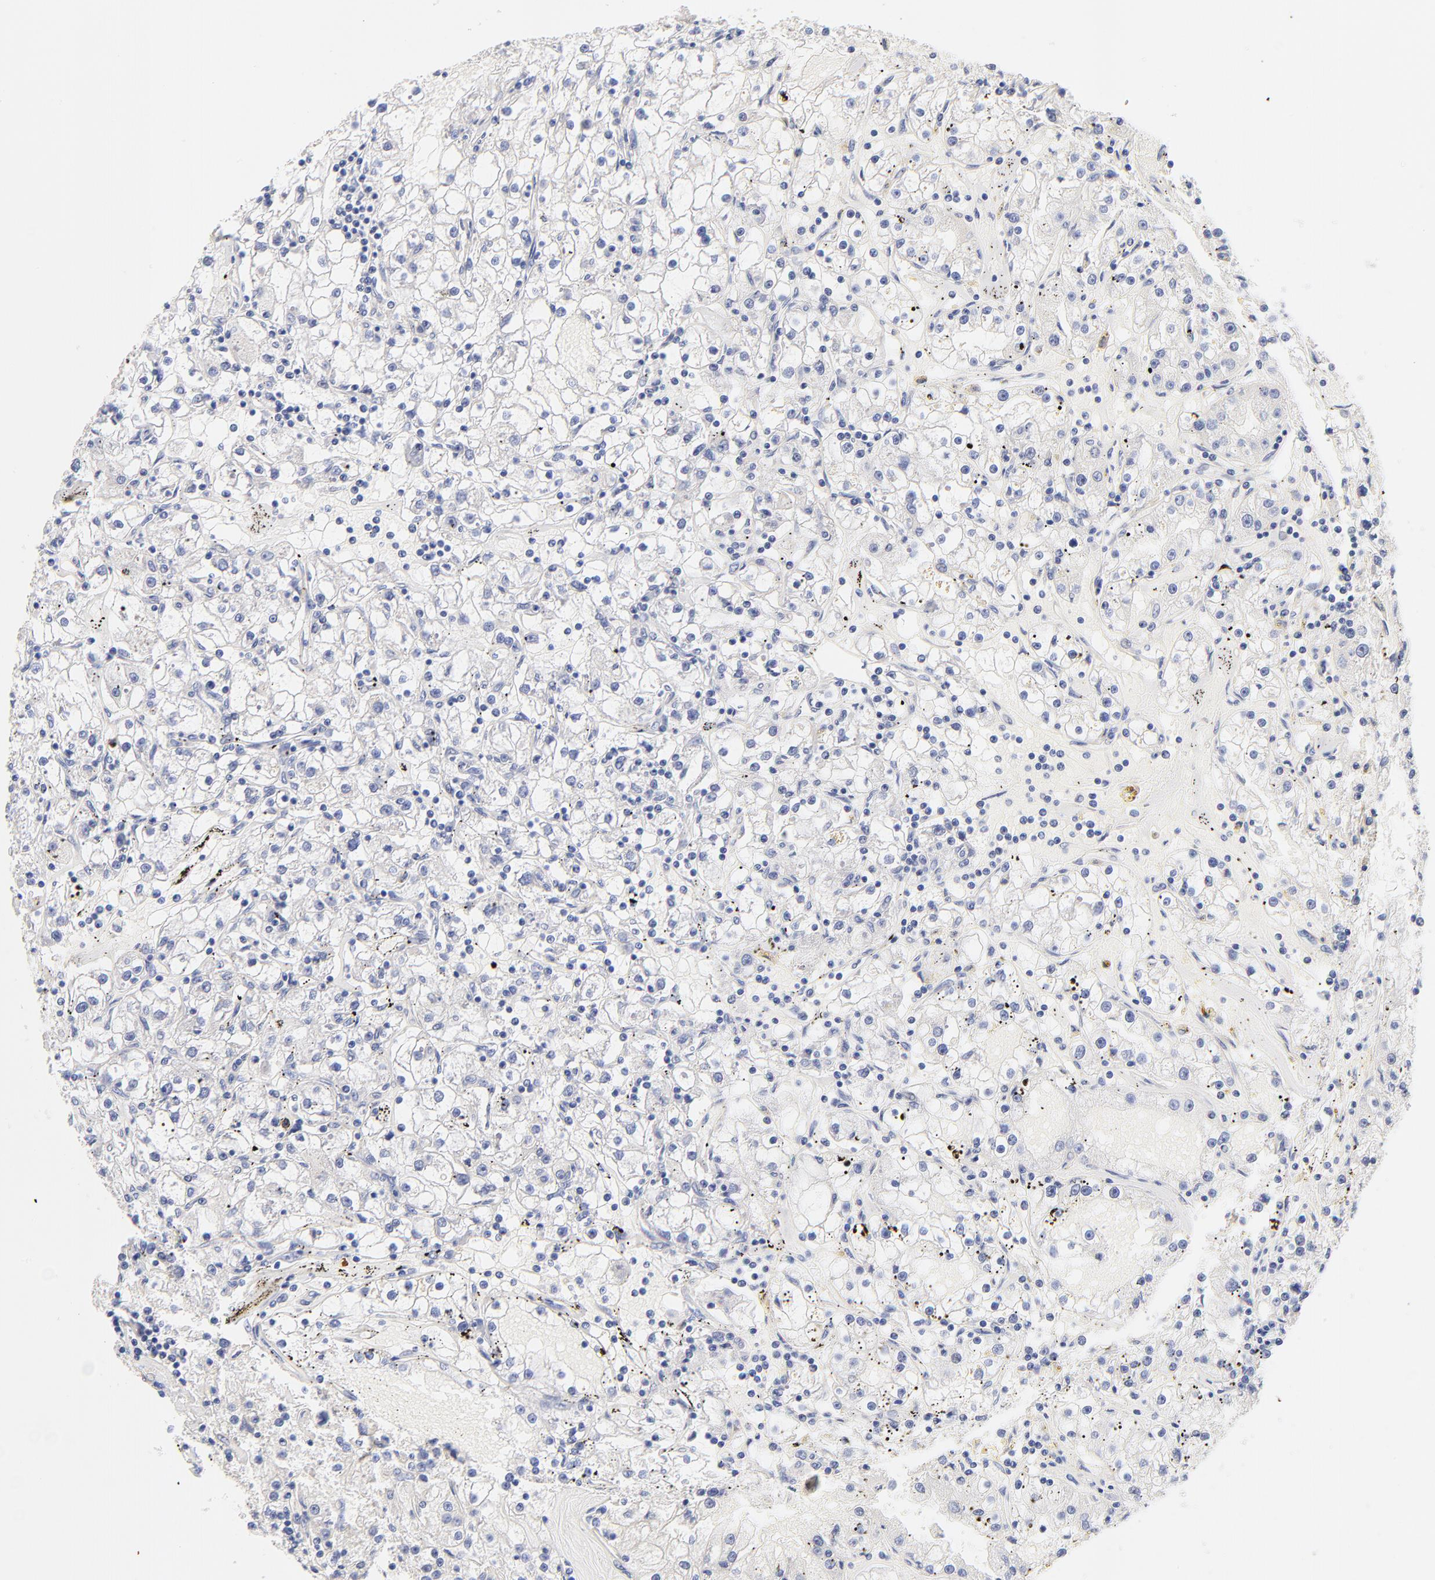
{"staining": {"intensity": "negative", "quantity": "none", "location": "none"}, "tissue": "renal cancer", "cell_type": "Tumor cells", "image_type": "cancer", "snomed": [{"axis": "morphology", "description": "Adenocarcinoma, NOS"}, {"axis": "topography", "description": "Kidney"}], "caption": "This is a photomicrograph of immunohistochemistry staining of renal cancer, which shows no expression in tumor cells.", "gene": "HS3ST1", "patient": {"sex": "male", "age": 56}}